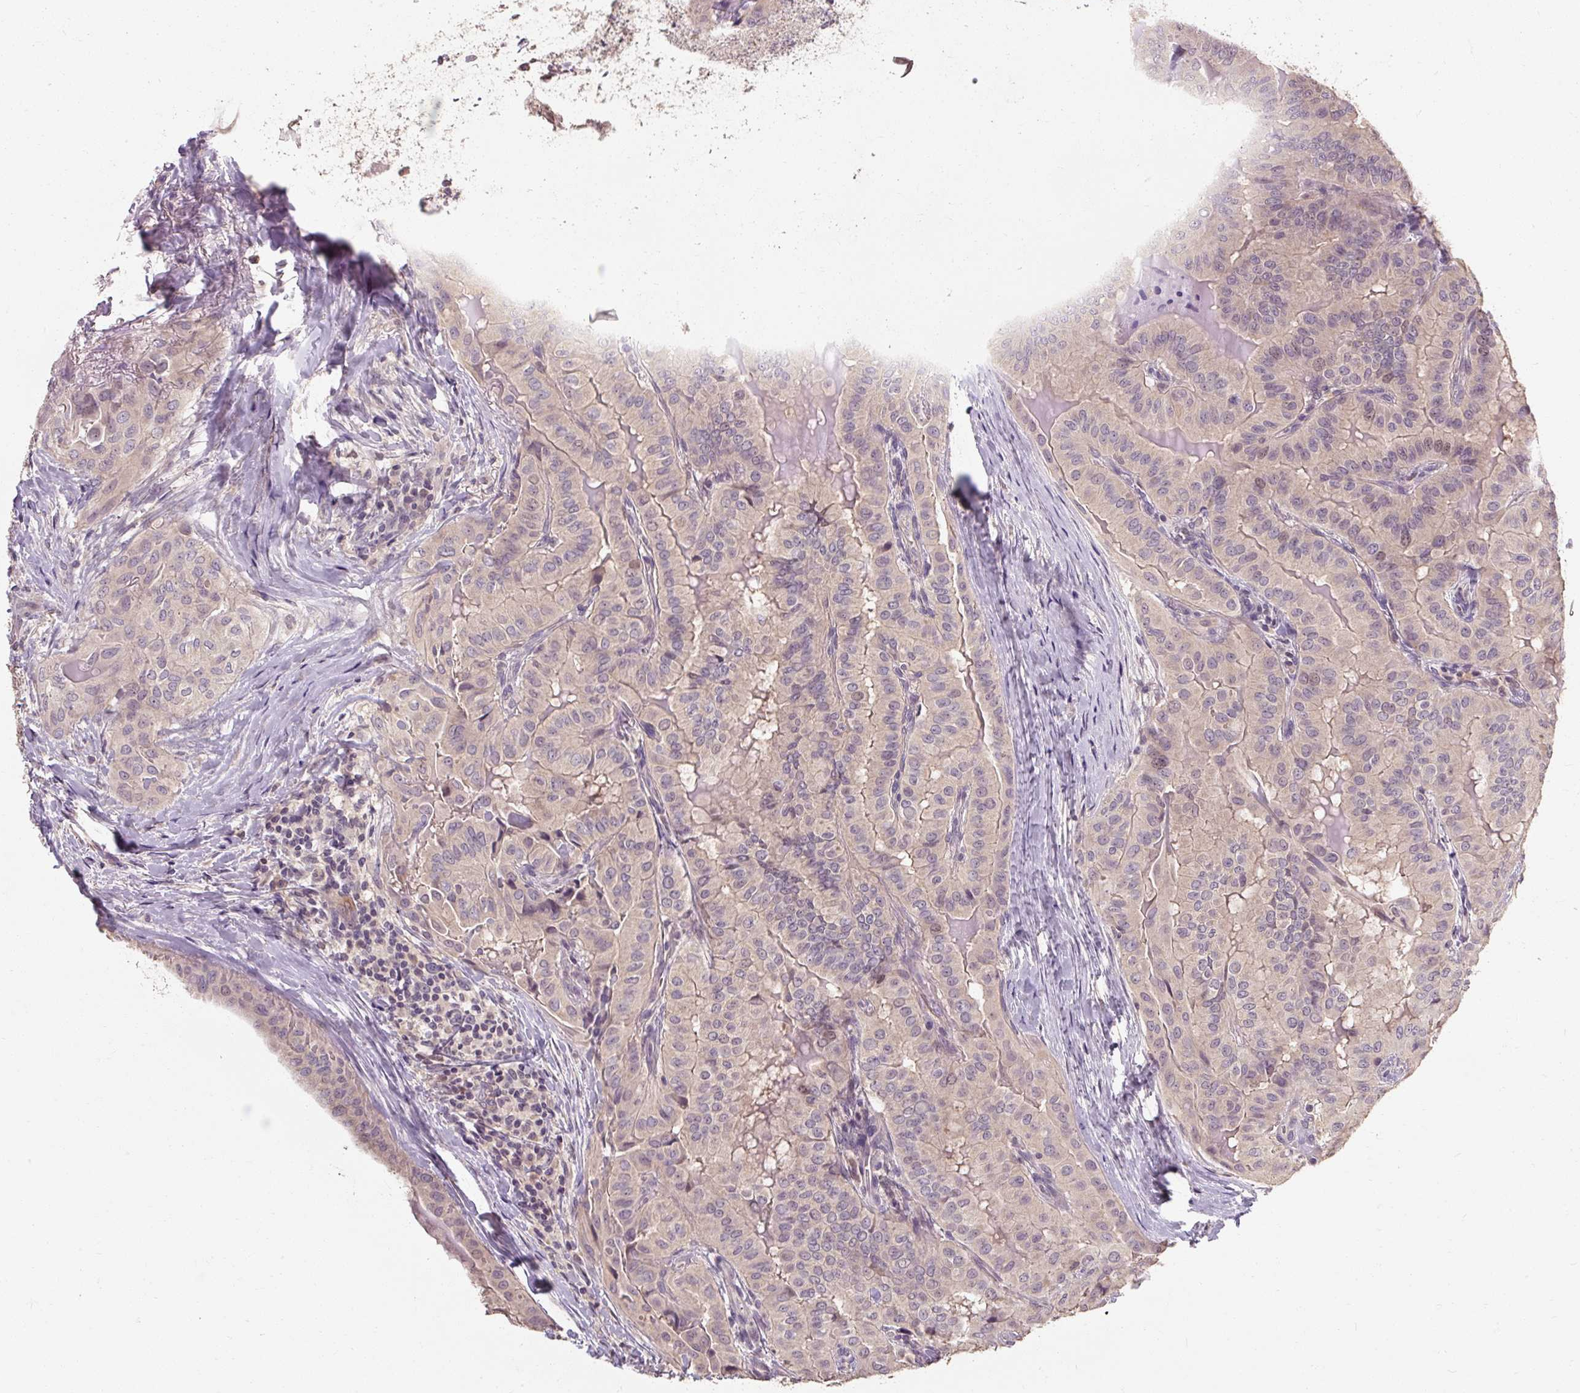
{"staining": {"intensity": "weak", "quantity": "<25%", "location": "cytoplasmic/membranous"}, "tissue": "thyroid cancer", "cell_type": "Tumor cells", "image_type": "cancer", "snomed": [{"axis": "morphology", "description": "Papillary adenocarcinoma, NOS"}, {"axis": "topography", "description": "Thyroid gland"}], "caption": "Human thyroid cancer (papillary adenocarcinoma) stained for a protein using immunohistochemistry exhibits no staining in tumor cells.", "gene": "CFAP65", "patient": {"sex": "female", "age": 68}}